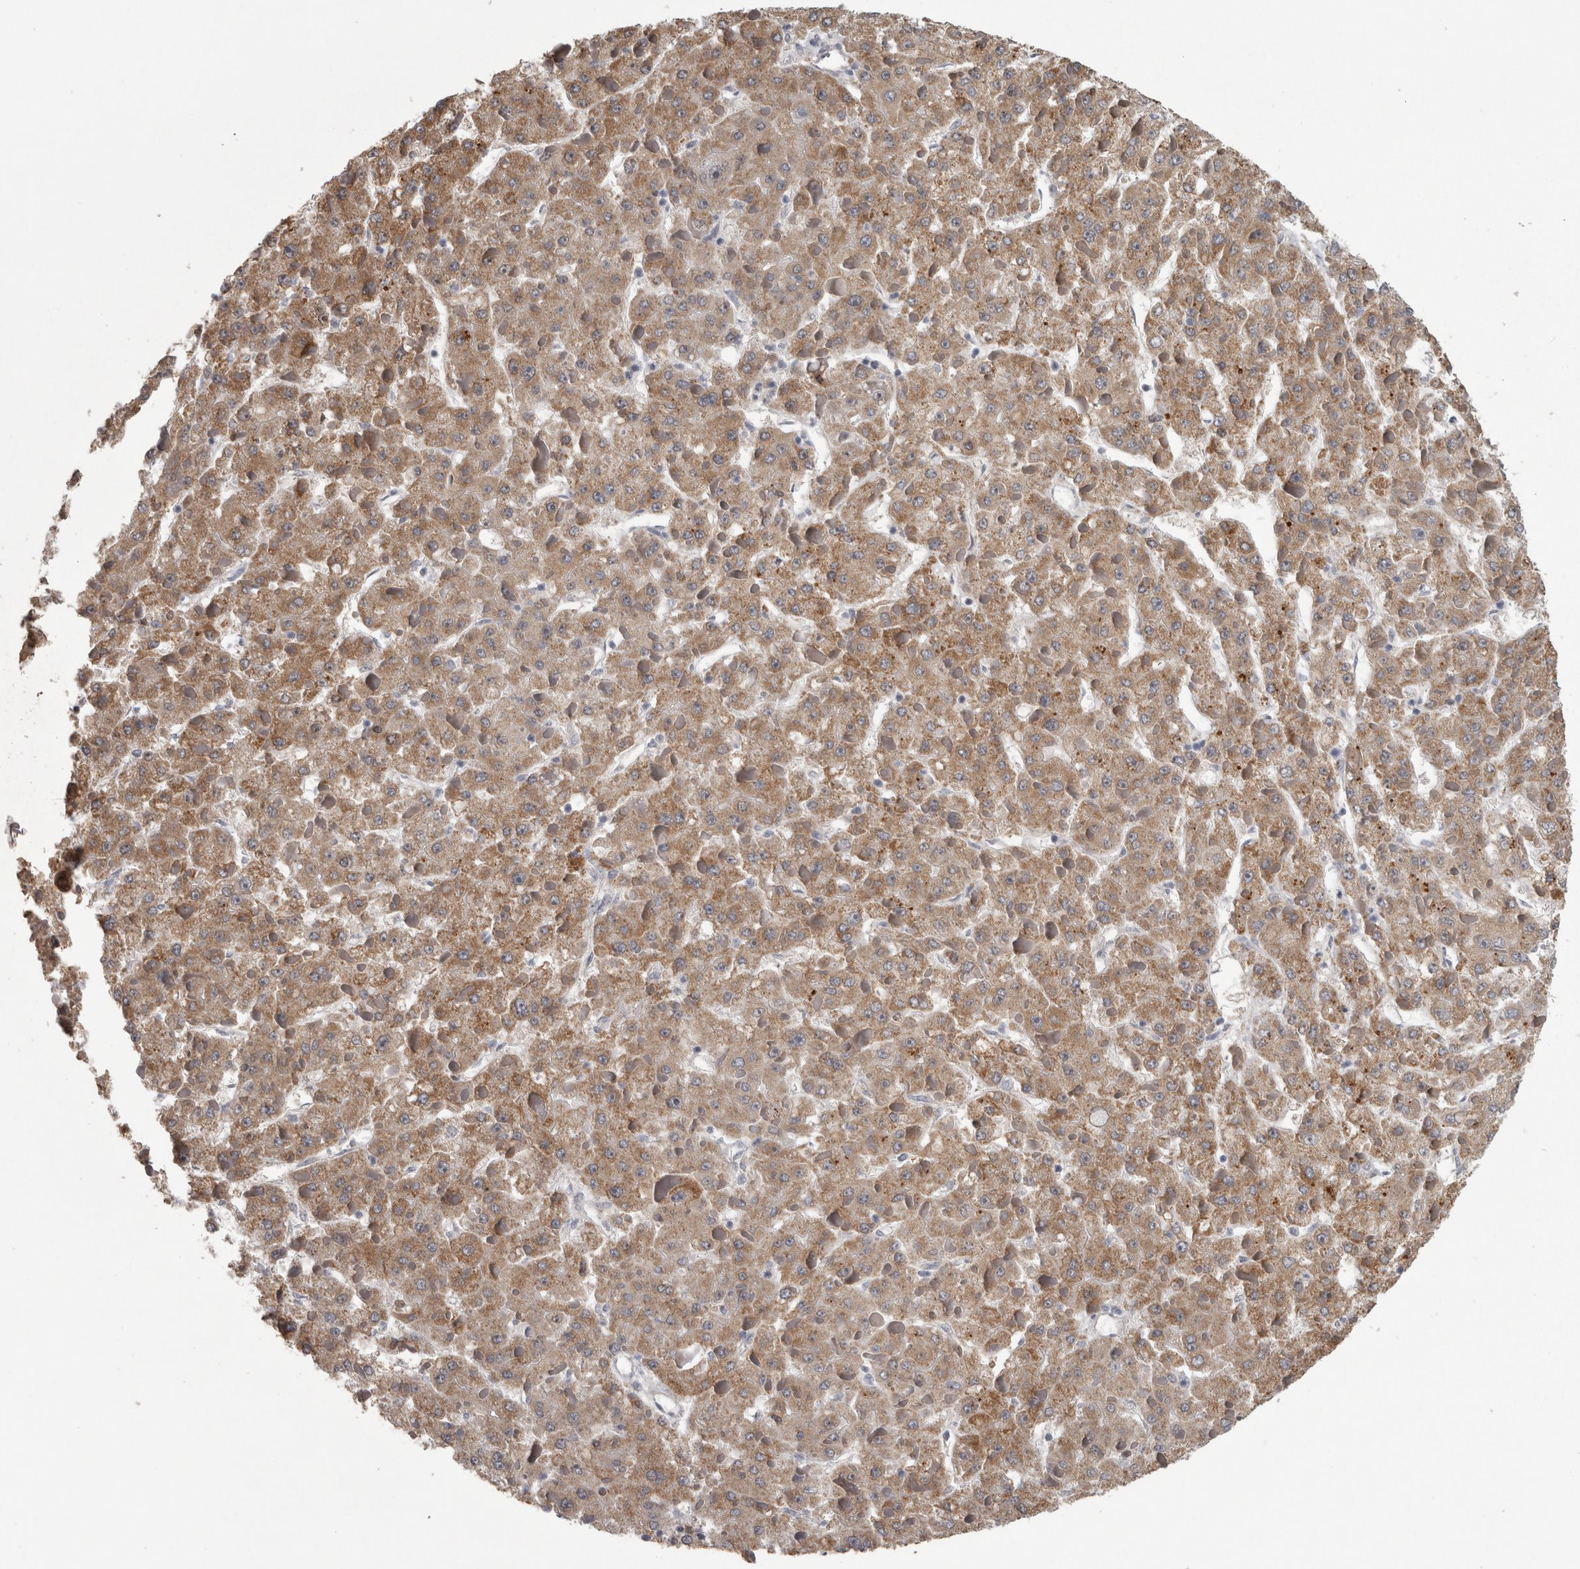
{"staining": {"intensity": "moderate", "quantity": ">75%", "location": "cytoplasmic/membranous"}, "tissue": "liver cancer", "cell_type": "Tumor cells", "image_type": "cancer", "snomed": [{"axis": "morphology", "description": "Carcinoma, Hepatocellular, NOS"}, {"axis": "topography", "description": "Liver"}], "caption": "A micrograph of liver hepatocellular carcinoma stained for a protein reveals moderate cytoplasmic/membranous brown staining in tumor cells. Immunohistochemistry (ihc) stains the protein of interest in brown and the nuclei are stained blue.", "gene": "DBT", "patient": {"sex": "female", "age": 73}}